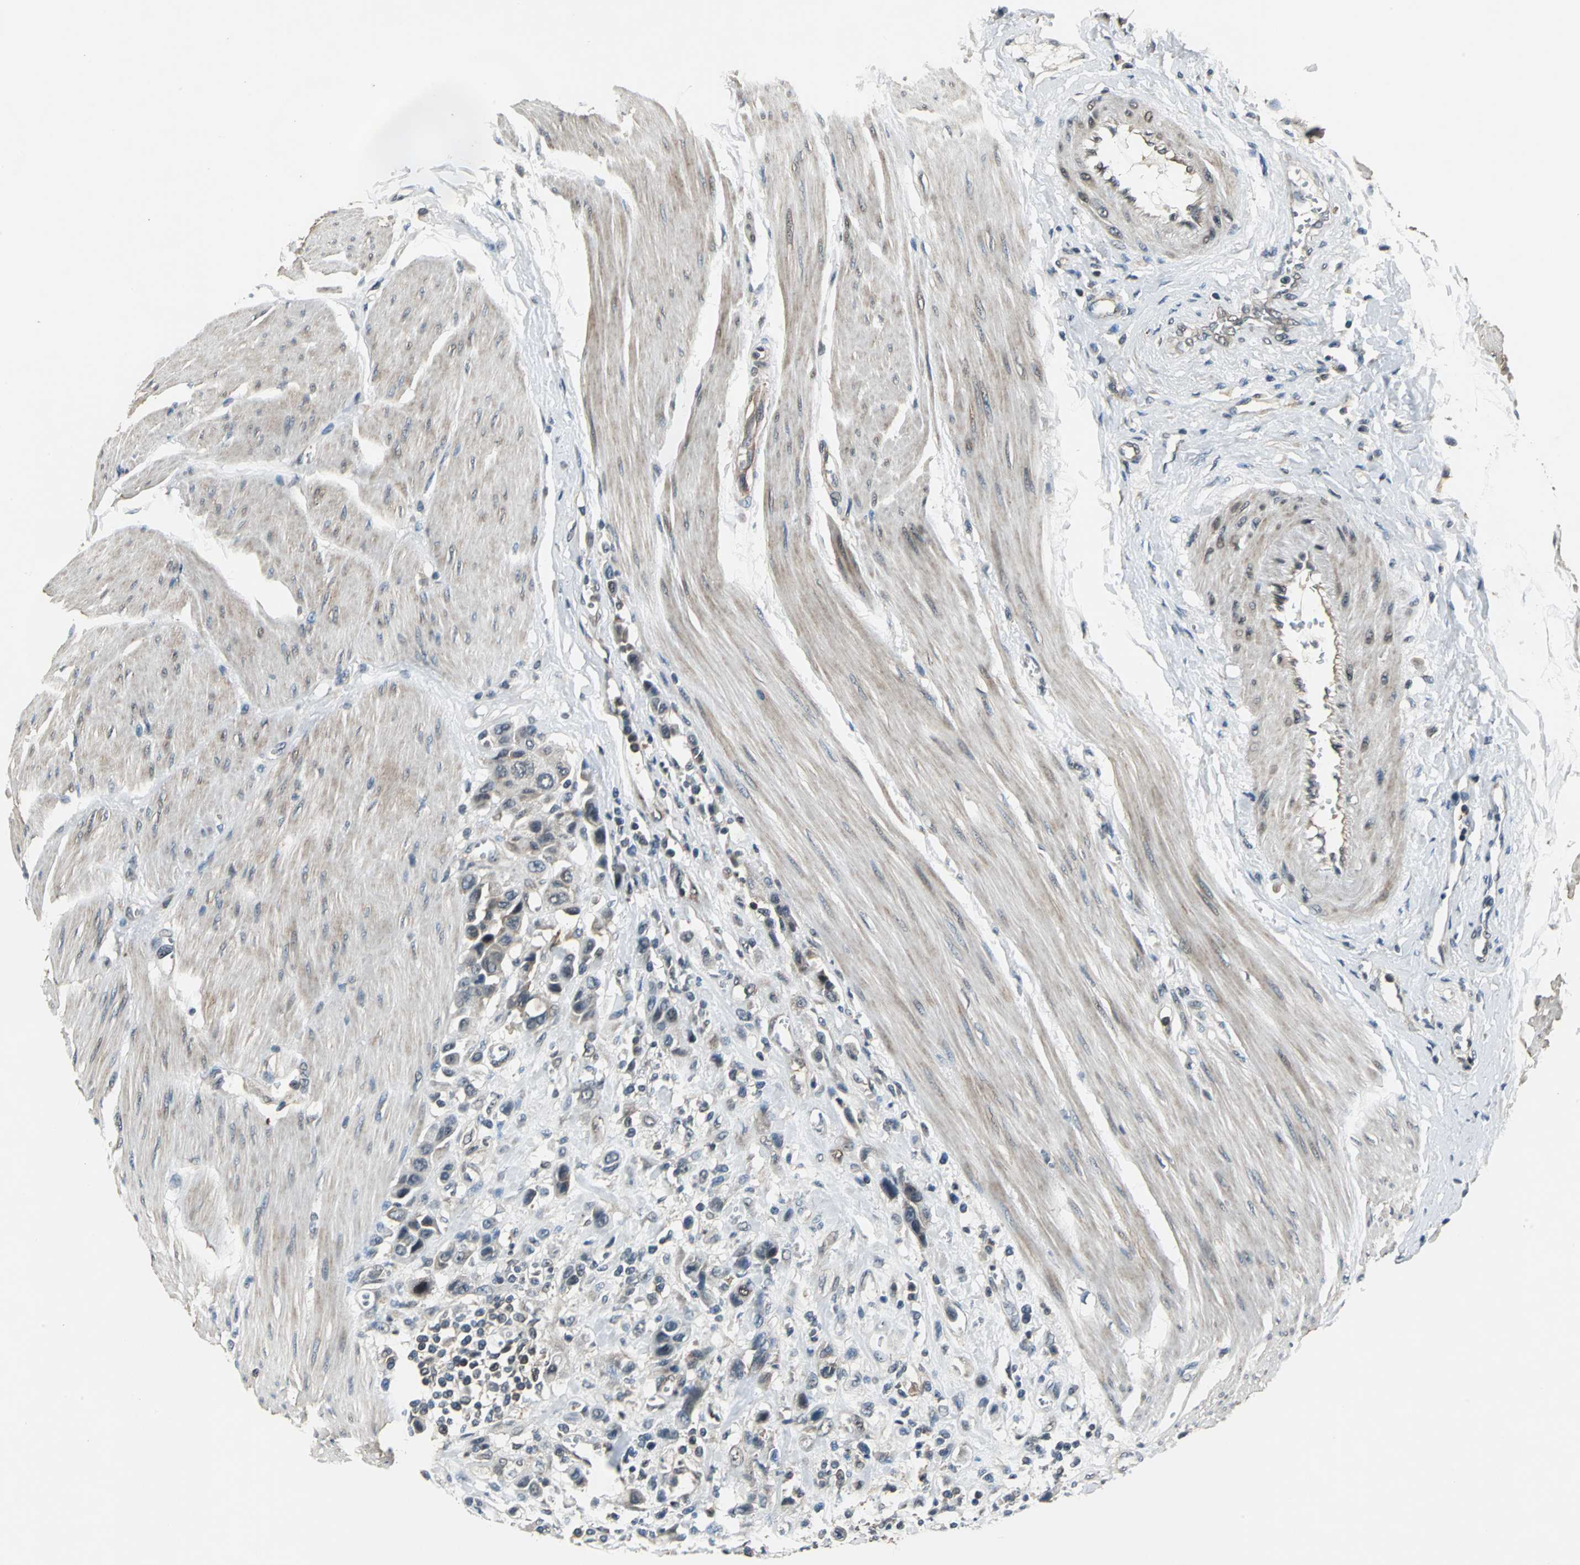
{"staining": {"intensity": "negative", "quantity": "none", "location": "none"}, "tissue": "urothelial cancer", "cell_type": "Tumor cells", "image_type": "cancer", "snomed": [{"axis": "morphology", "description": "Urothelial carcinoma, High grade"}, {"axis": "topography", "description": "Urinary bladder"}], "caption": "An IHC photomicrograph of urothelial cancer is shown. There is no staining in tumor cells of urothelial cancer.", "gene": "EIF2B2", "patient": {"sex": "male", "age": 50}}